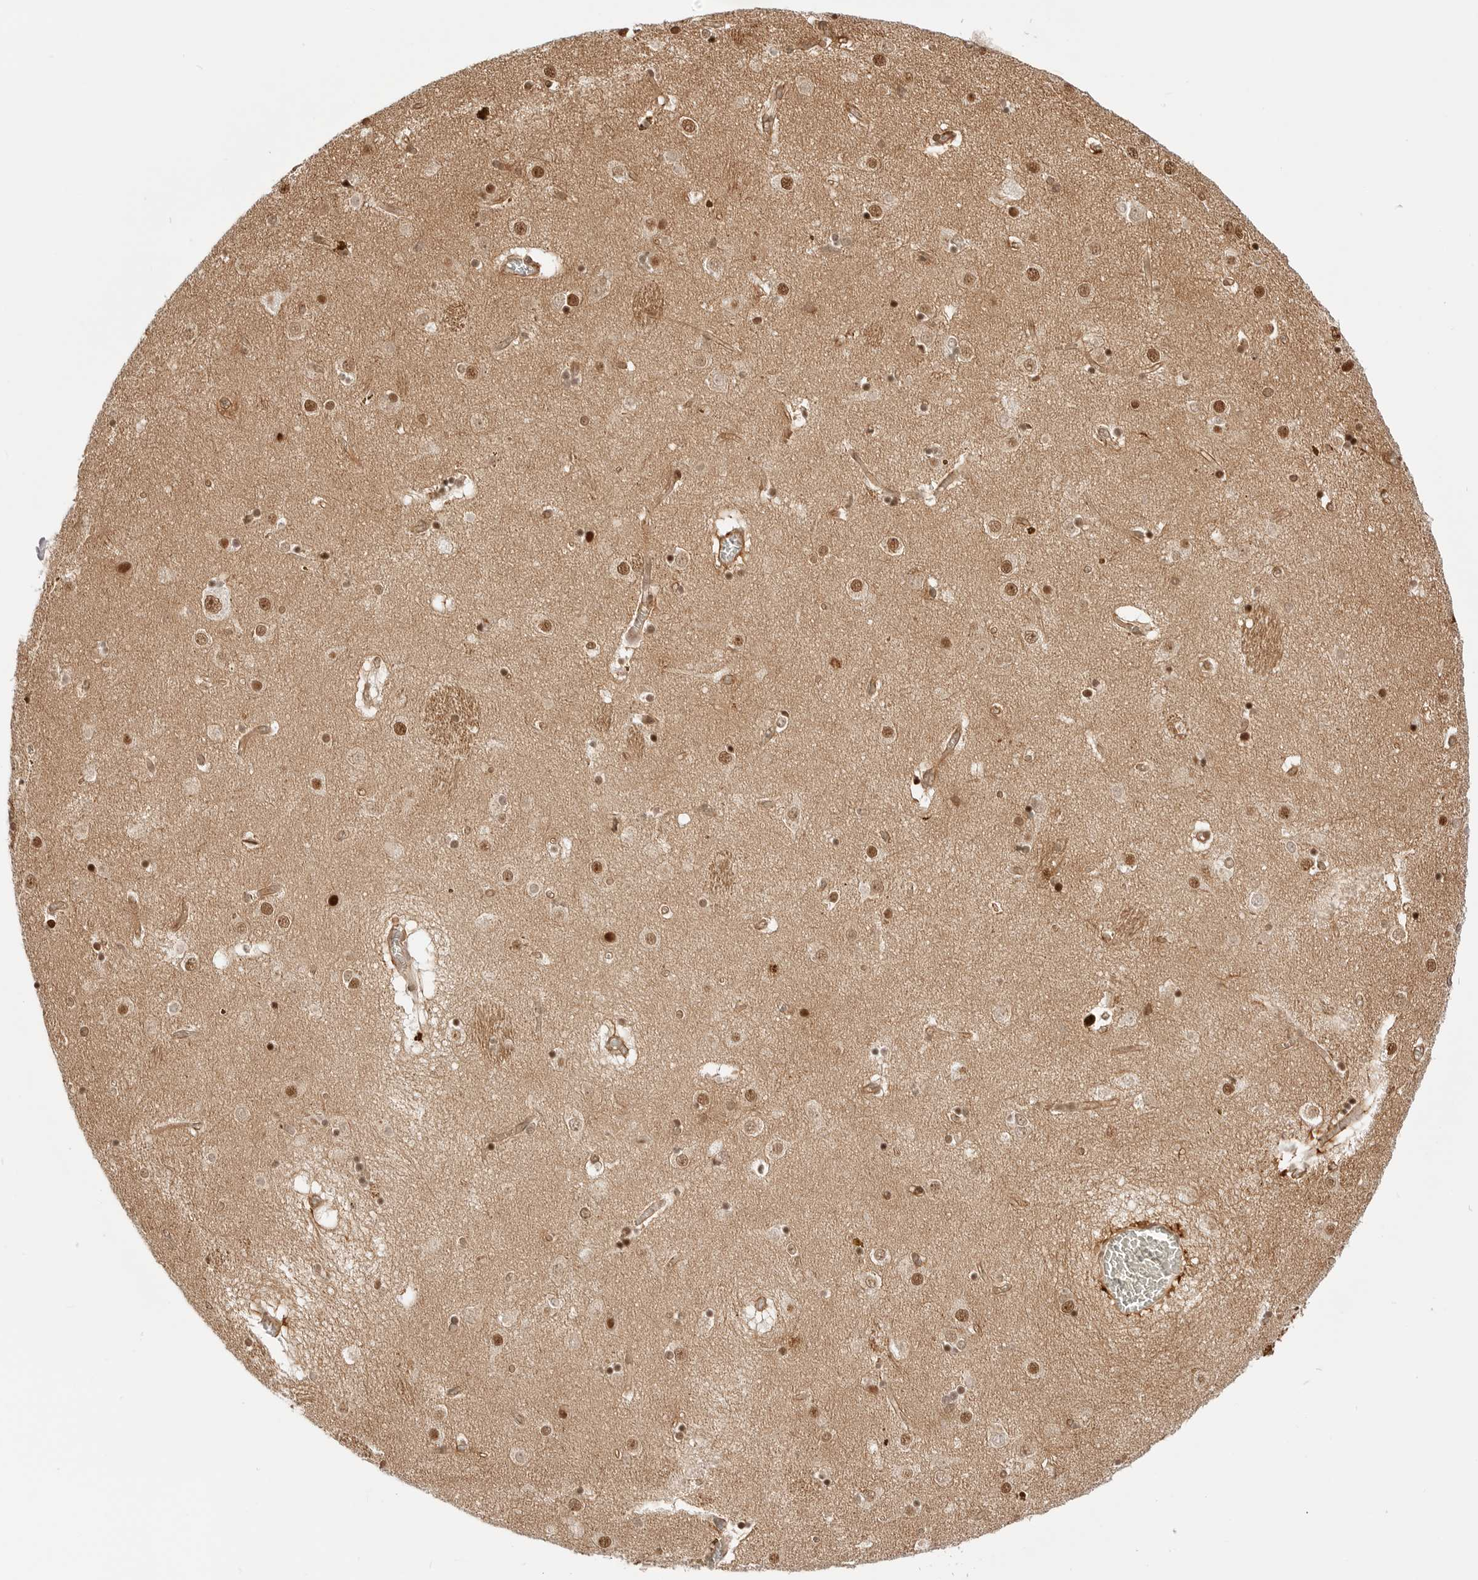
{"staining": {"intensity": "moderate", "quantity": ">75%", "location": "nuclear"}, "tissue": "caudate", "cell_type": "Glial cells", "image_type": "normal", "snomed": [{"axis": "morphology", "description": "Normal tissue, NOS"}, {"axis": "topography", "description": "Lateral ventricle wall"}], "caption": "The histopathology image shows immunohistochemical staining of benign caudate. There is moderate nuclear positivity is present in about >75% of glial cells. The staining is performed using DAB (3,3'-diaminobenzidine) brown chromogen to label protein expression. The nuclei are counter-stained blue using hematoxylin.", "gene": "ZNF613", "patient": {"sex": "male", "age": 70}}